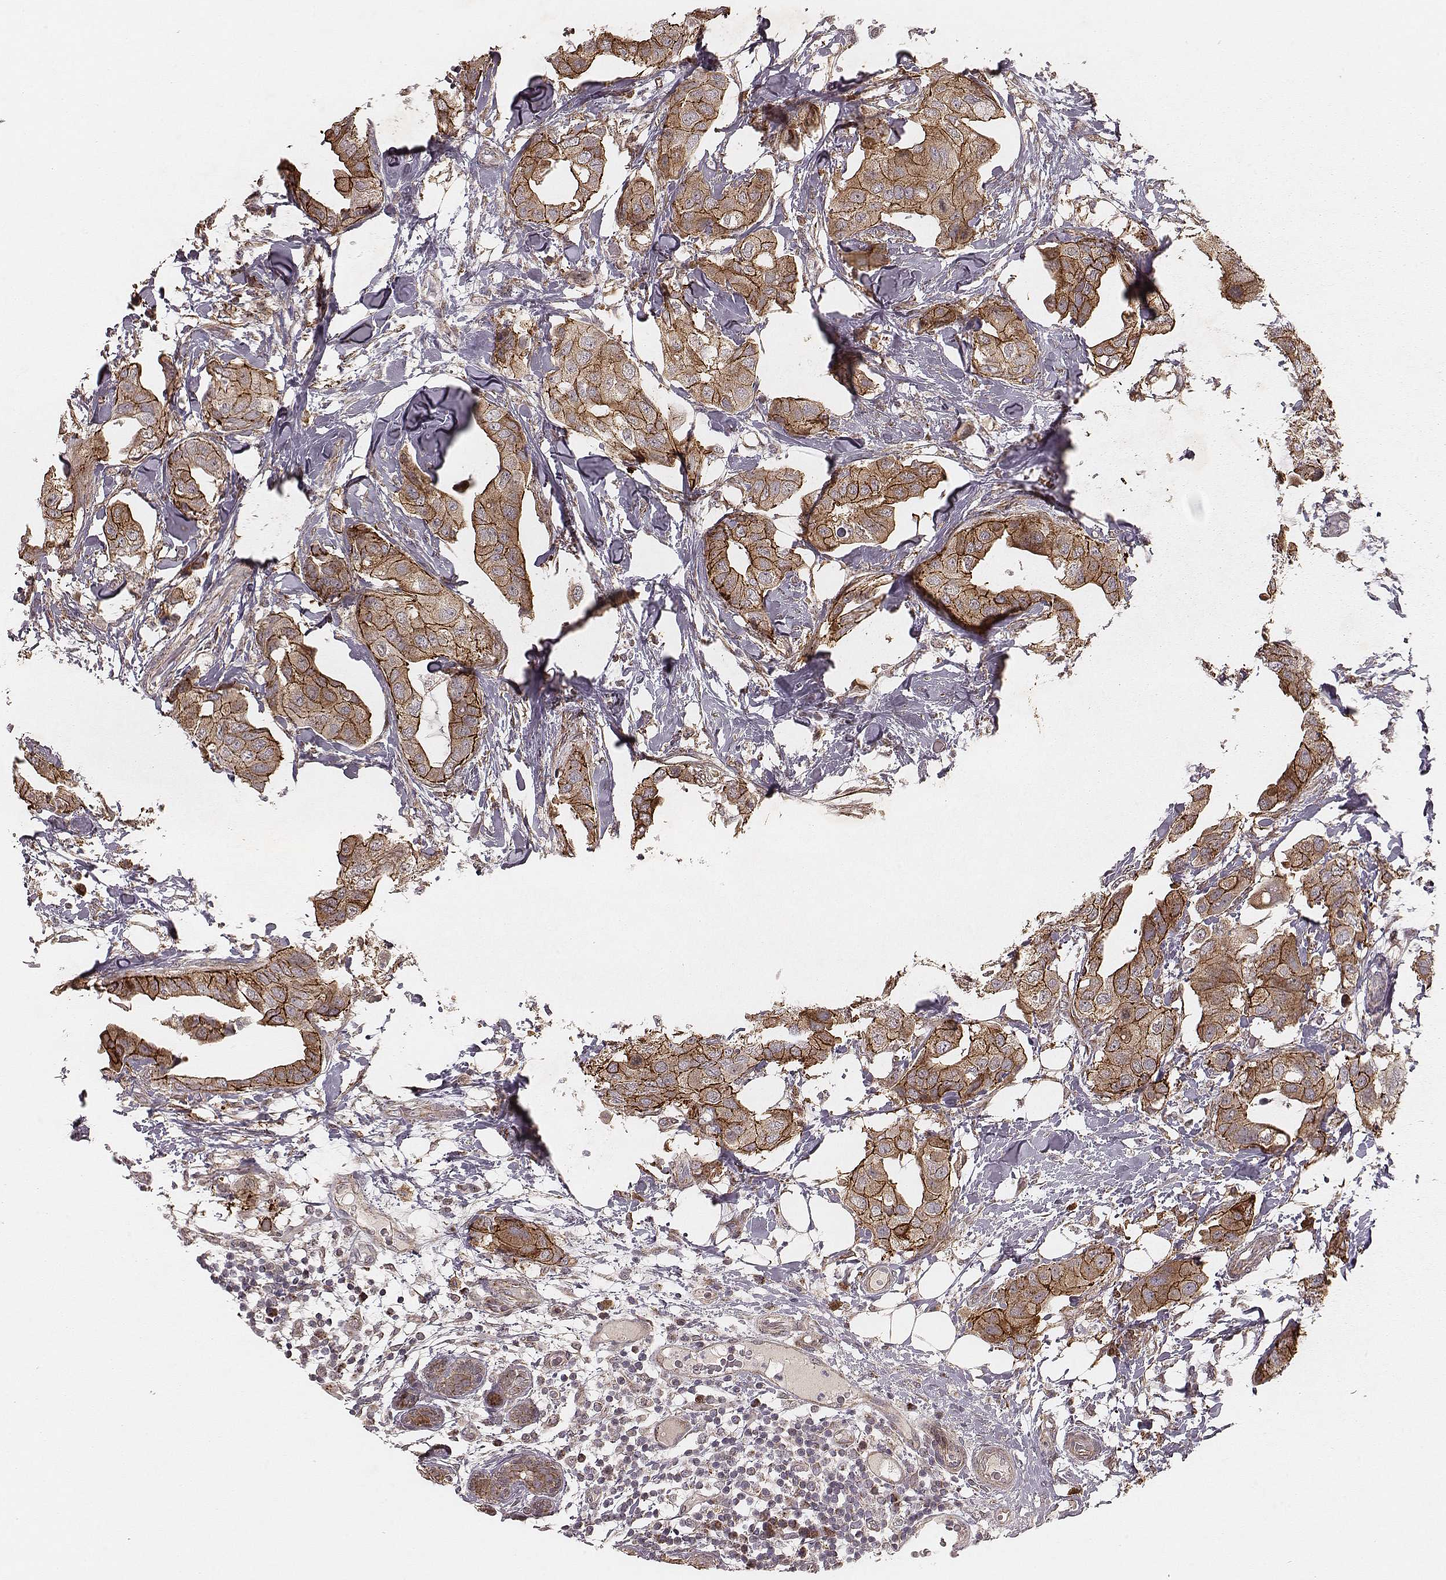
{"staining": {"intensity": "moderate", "quantity": ">75%", "location": "cytoplasmic/membranous"}, "tissue": "breast cancer", "cell_type": "Tumor cells", "image_type": "cancer", "snomed": [{"axis": "morphology", "description": "Normal tissue, NOS"}, {"axis": "morphology", "description": "Duct carcinoma"}, {"axis": "topography", "description": "Breast"}], "caption": "Immunohistochemistry (IHC) of breast cancer demonstrates medium levels of moderate cytoplasmic/membranous positivity in about >75% of tumor cells. (DAB IHC with brightfield microscopy, high magnification).", "gene": "NDUFA7", "patient": {"sex": "female", "age": 40}}